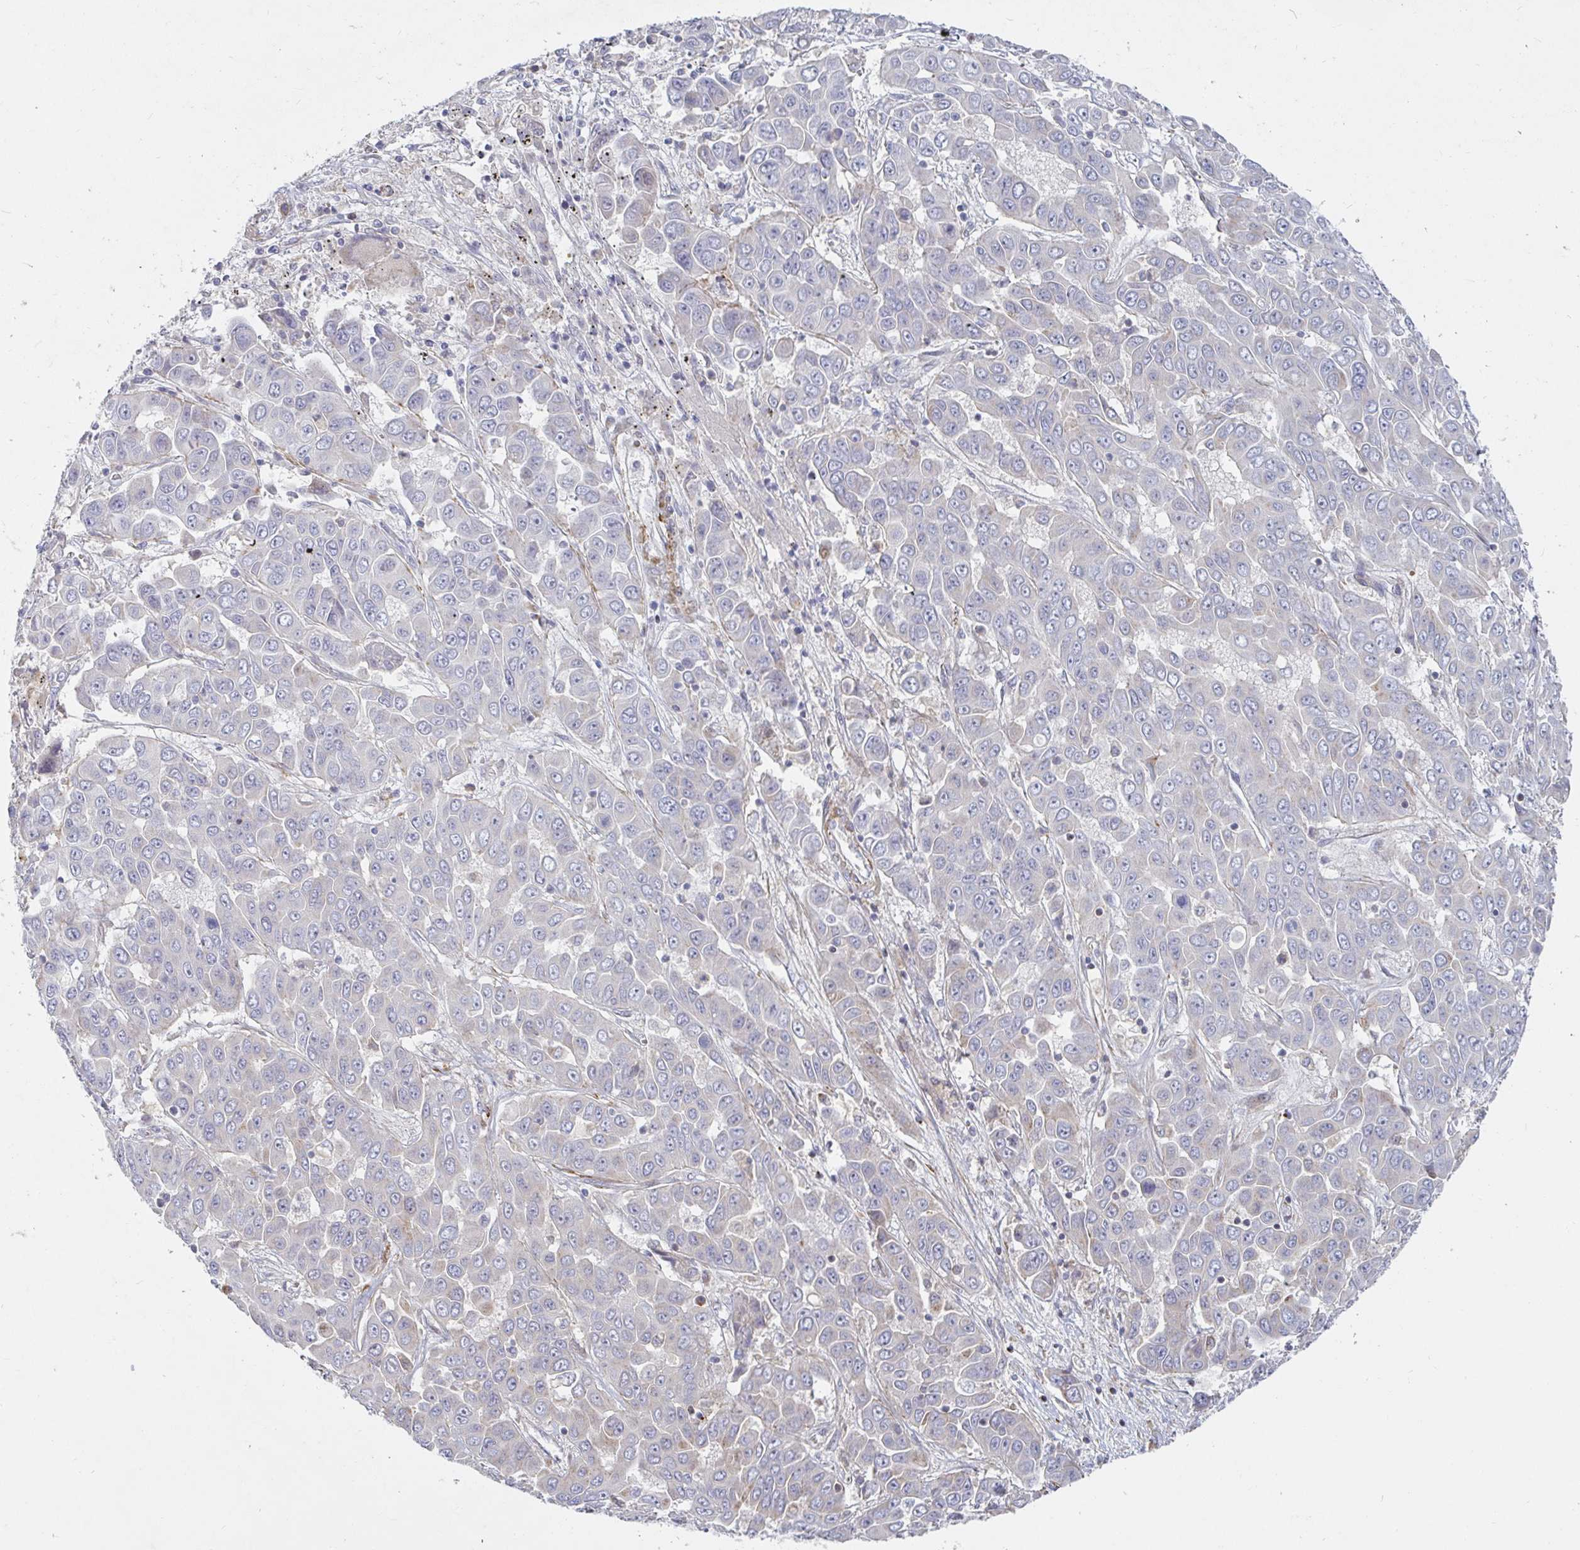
{"staining": {"intensity": "negative", "quantity": "none", "location": "none"}, "tissue": "liver cancer", "cell_type": "Tumor cells", "image_type": "cancer", "snomed": [{"axis": "morphology", "description": "Cholangiocarcinoma"}, {"axis": "topography", "description": "Liver"}], "caption": "This is an immunohistochemistry image of human liver cancer (cholangiocarcinoma). There is no positivity in tumor cells.", "gene": "SSH2", "patient": {"sex": "female", "age": 52}}